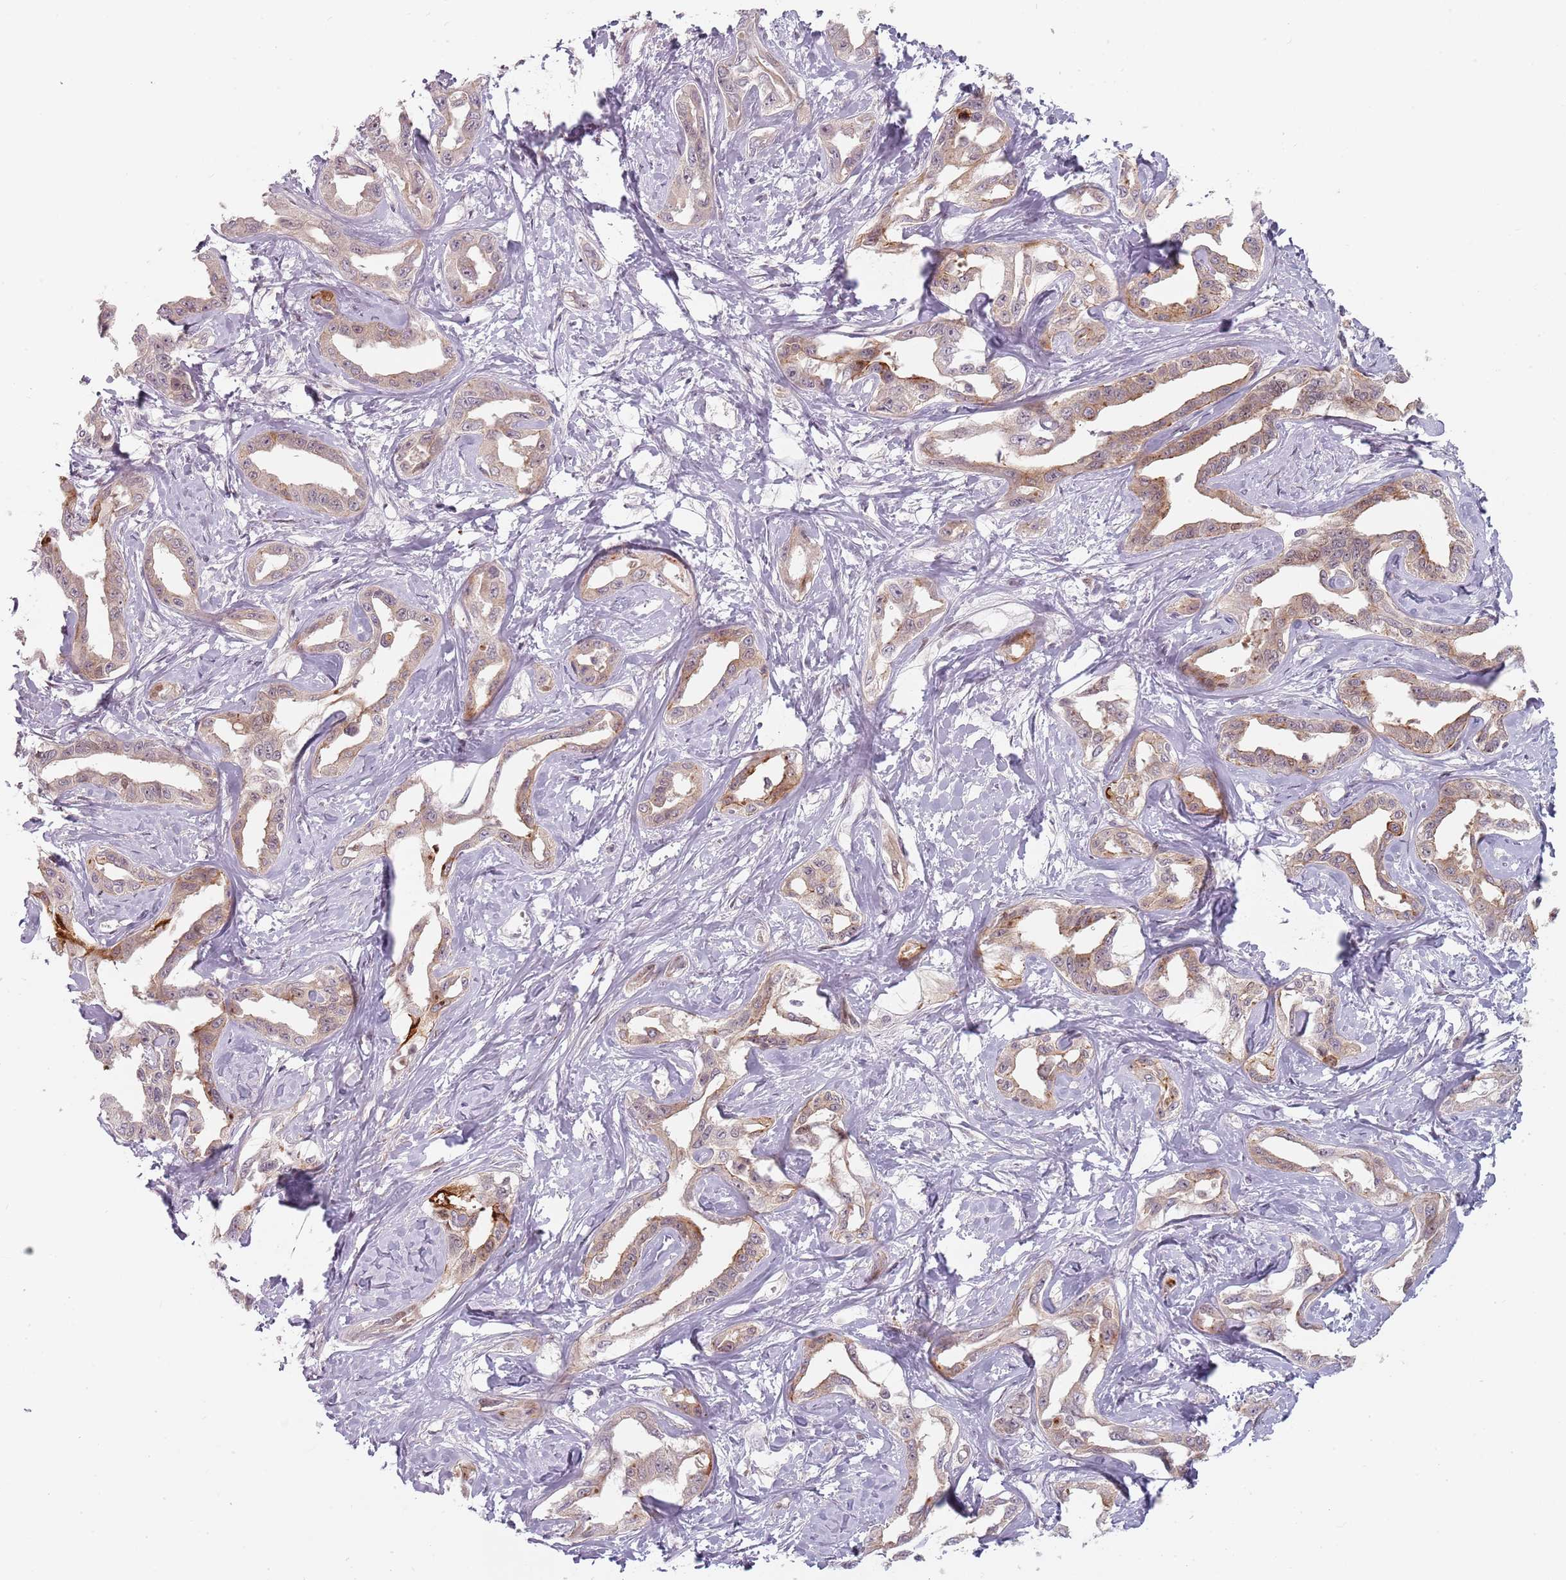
{"staining": {"intensity": "weak", "quantity": "25%-75%", "location": "cytoplasmic/membranous"}, "tissue": "liver cancer", "cell_type": "Tumor cells", "image_type": "cancer", "snomed": [{"axis": "morphology", "description": "Cholangiocarcinoma"}, {"axis": "topography", "description": "Liver"}], "caption": "Liver cancer (cholangiocarcinoma) tissue shows weak cytoplasmic/membranous staining in about 25%-75% of tumor cells", "gene": "RPS6KA2", "patient": {"sex": "male", "age": 59}}